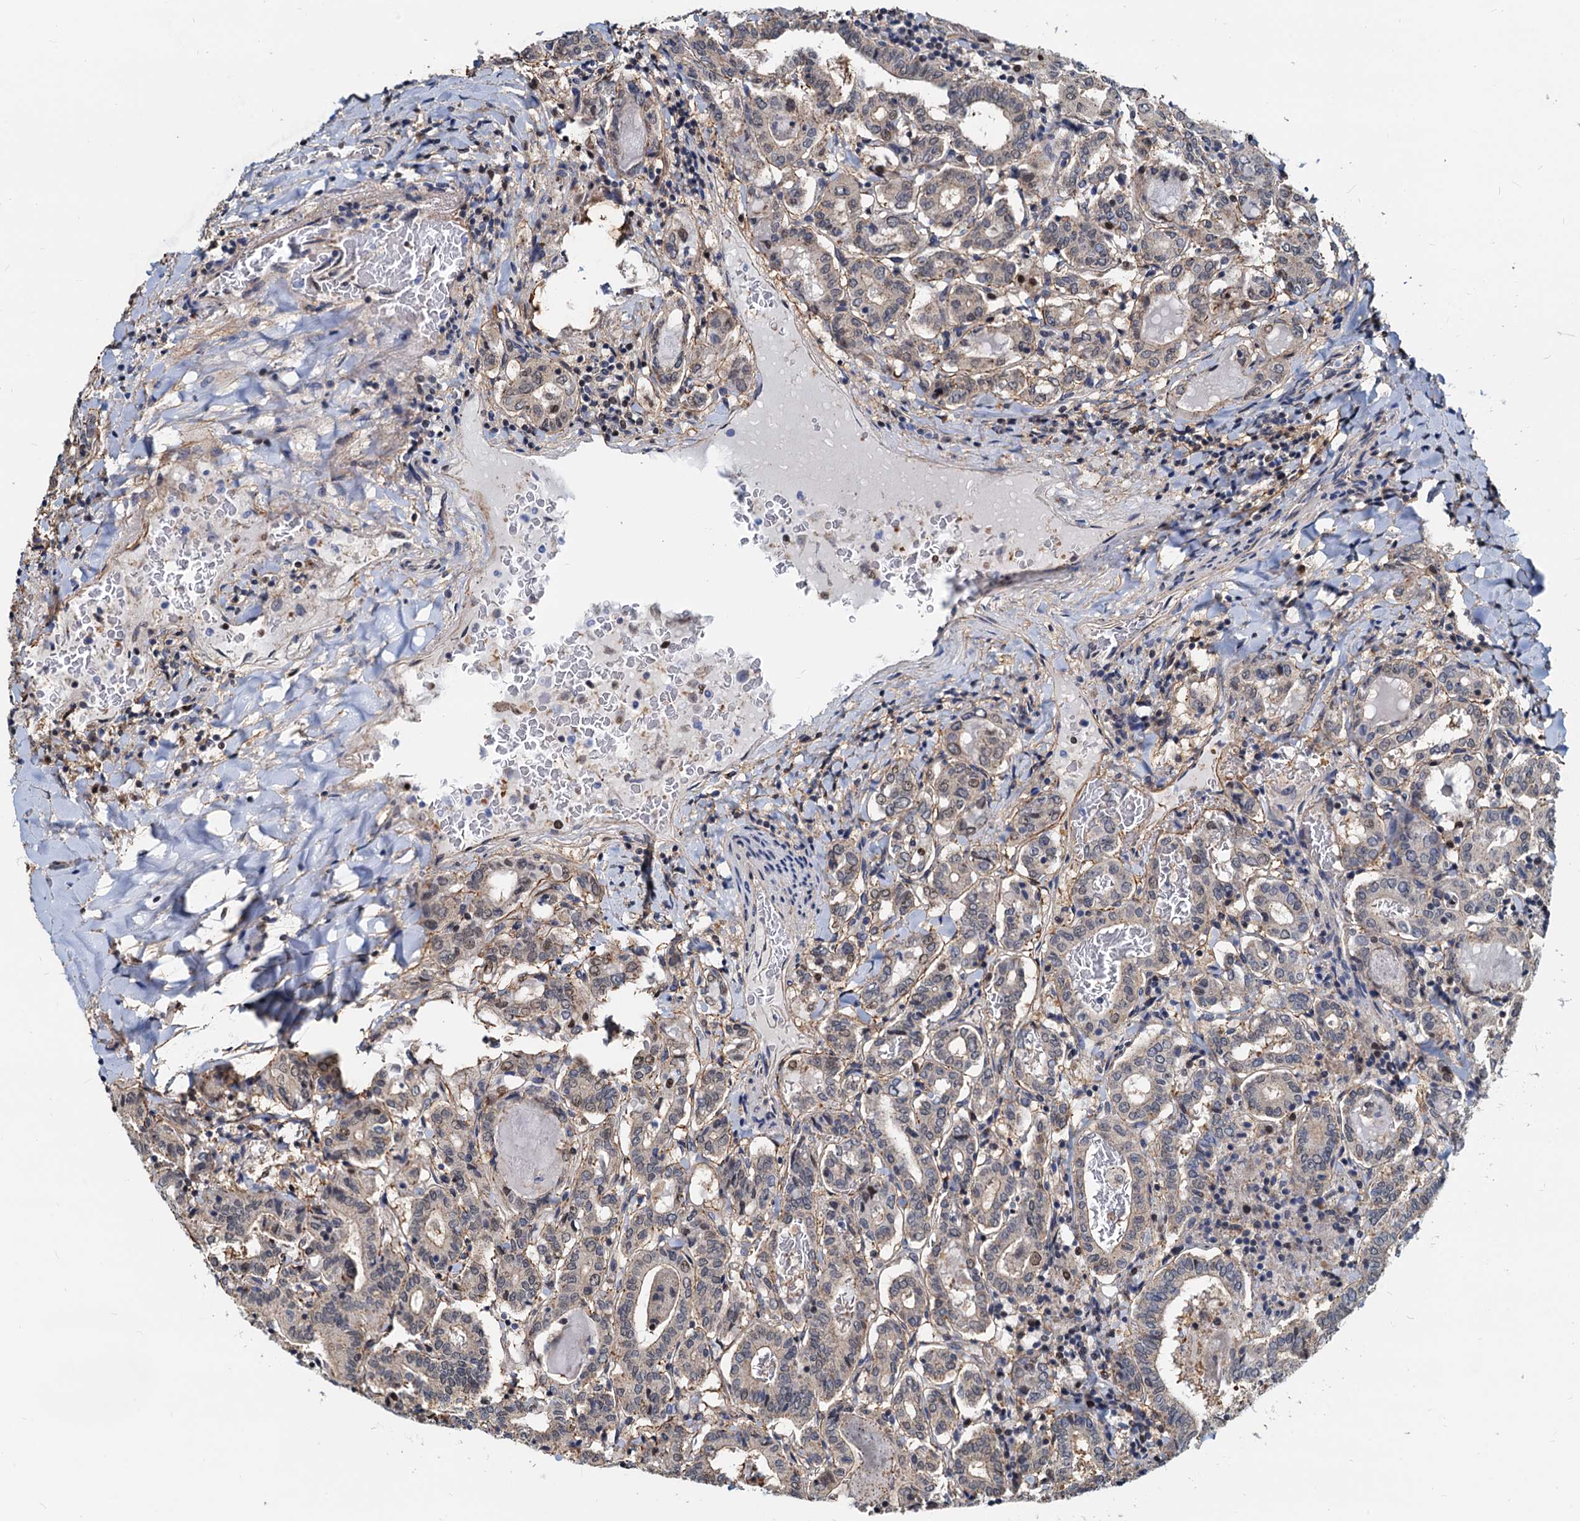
{"staining": {"intensity": "negative", "quantity": "none", "location": "none"}, "tissue": "thyroid cancer", "cell_type": "Tumor cells", "image_type": "cancer", "snomed": [{"axis": "morphology", "description": "Papillary adenocarcinoma, NOS"}, {"axis": "topography", "description": "Thyroid gland"}], "caption": "An image of human thyroid cancer is negative for staining in tumor cells.", "gene": "PTGES3", "patient": {"sex": "female", "age": 72}}